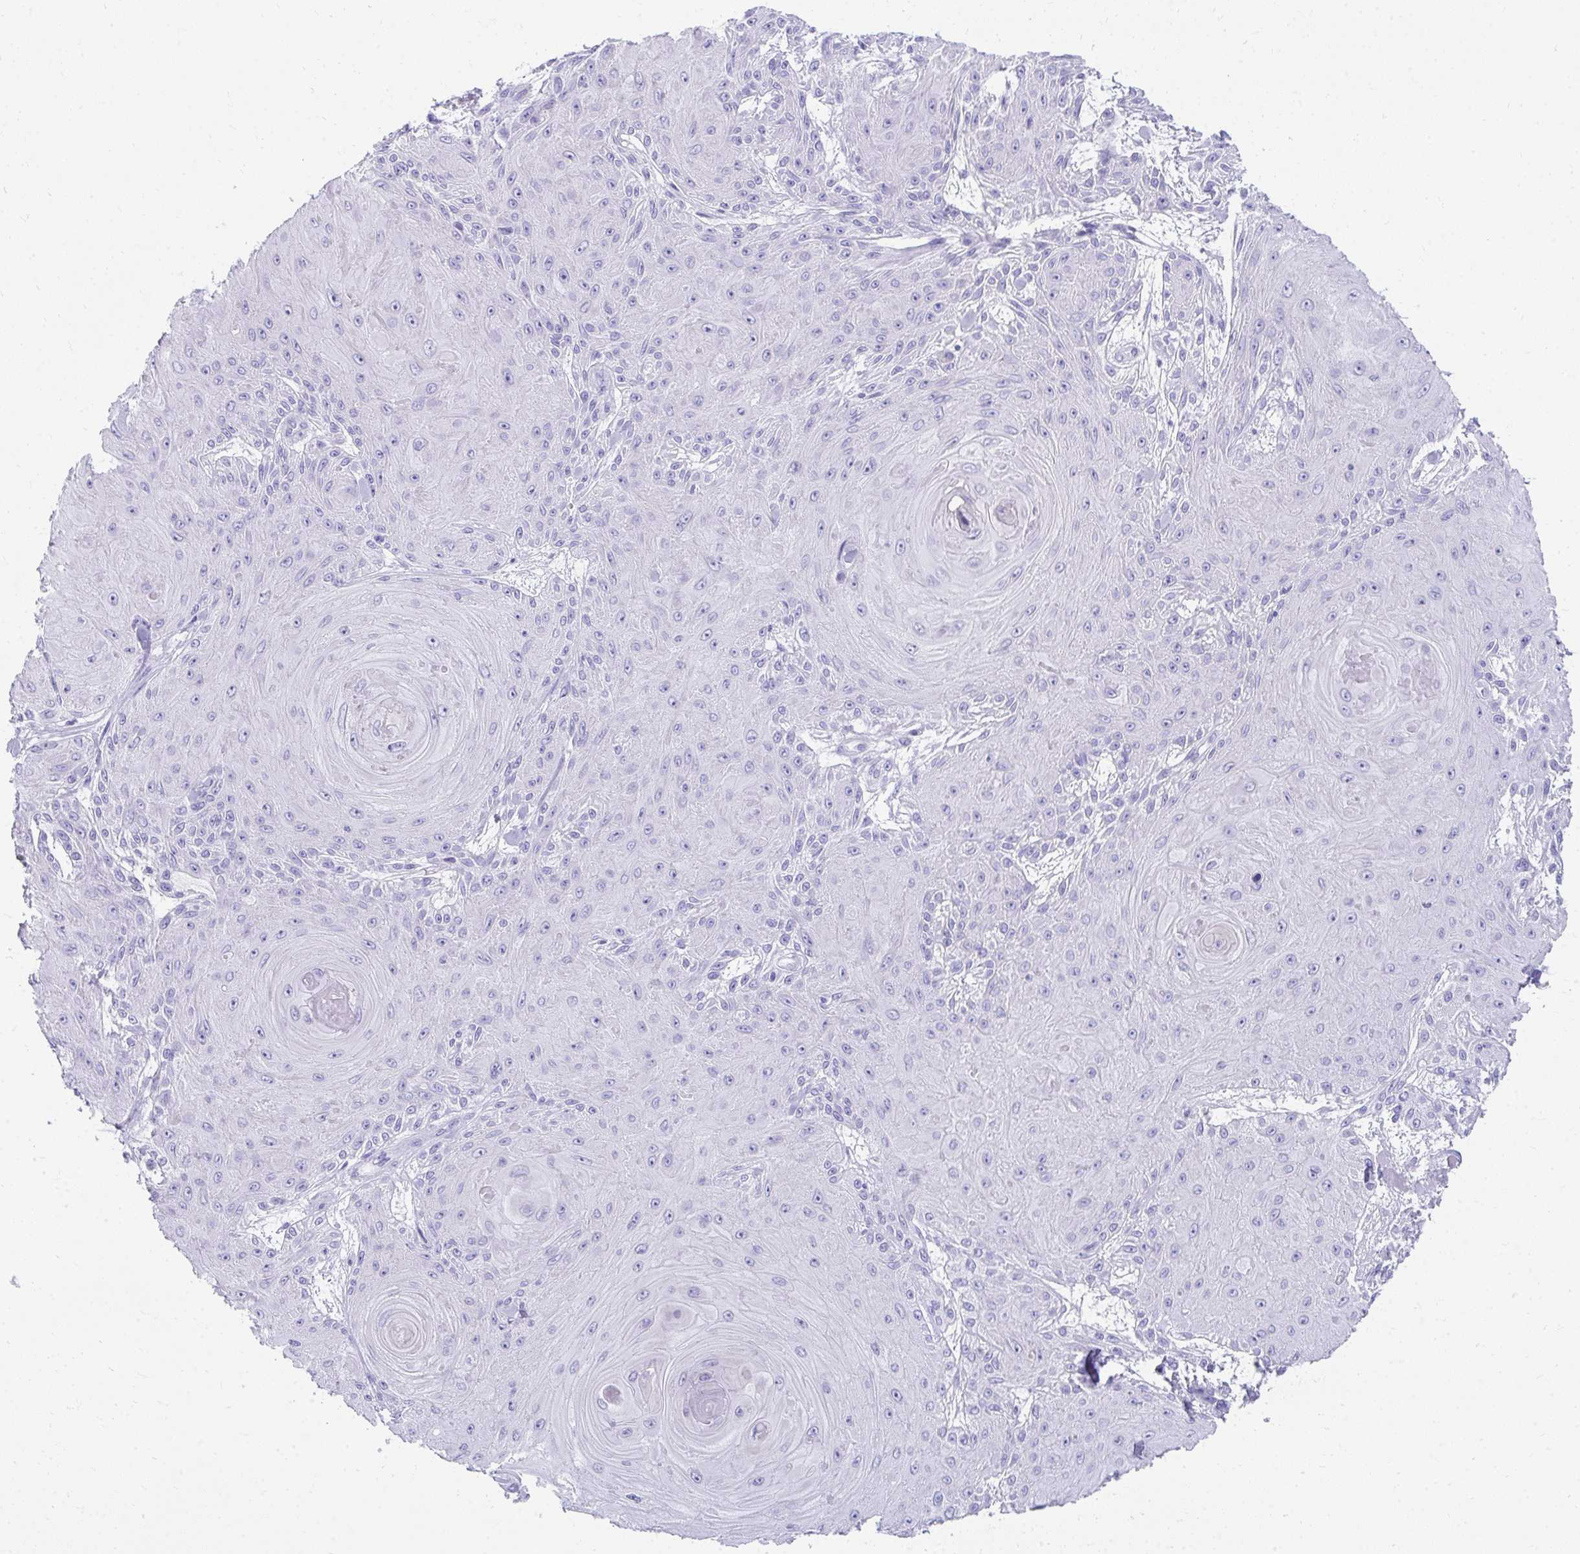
{"staining": {"intensity": "negative", "quantity": "none", "location": "none"}, "tissue": "skin cancer", "cell_type": "Tumor cells", "image_type": "cancer", "snomed": [{"axis": "morphology", "description": "Squamous cell carcinoma, NOS"}, {"axis": "topography", "description": "Skin"}], "caption": "The immunohistochemistry photomicrograph has no significant staining in tumor cells of skin cancer tissue.", "gene": "SEC14L3", "patient": {"sex": "male", "age": 88}}